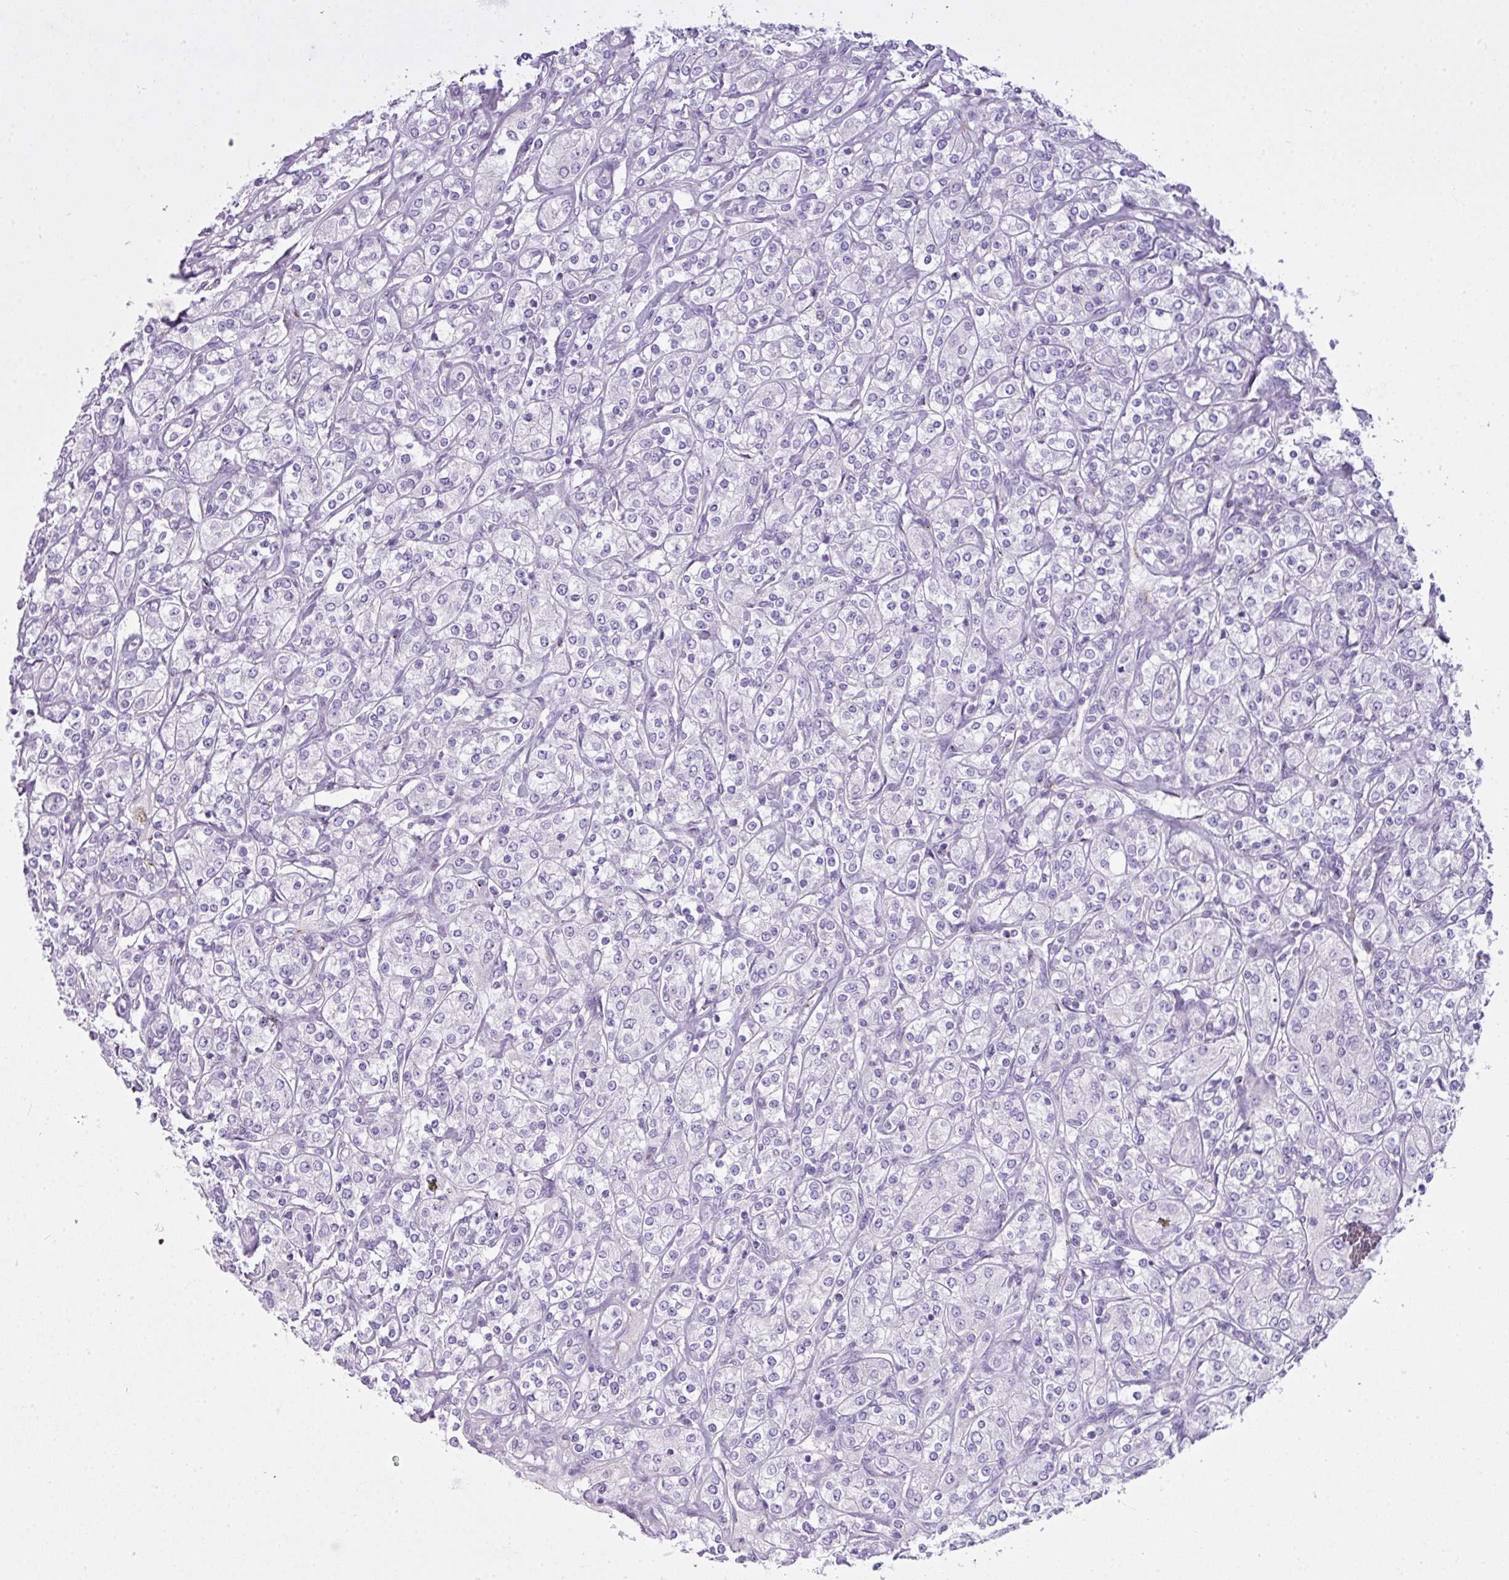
{"staining": {"intensity": "negative", "quantity": "none", "location": "none"}, "tissue": "renal cancer", "cell_type": "Tumor cells", "image_type": "cancer", "snomed": [{"axis": "morphology", "description": "Adenocarcinoma, NOS"}, {"axis": "topography", "description": "Kidney"}], "caption": "Tumor cells show no significant staining in renal cancer.", "gene": "FAM43A", "patient": {"sex": "male", "age": 77}}